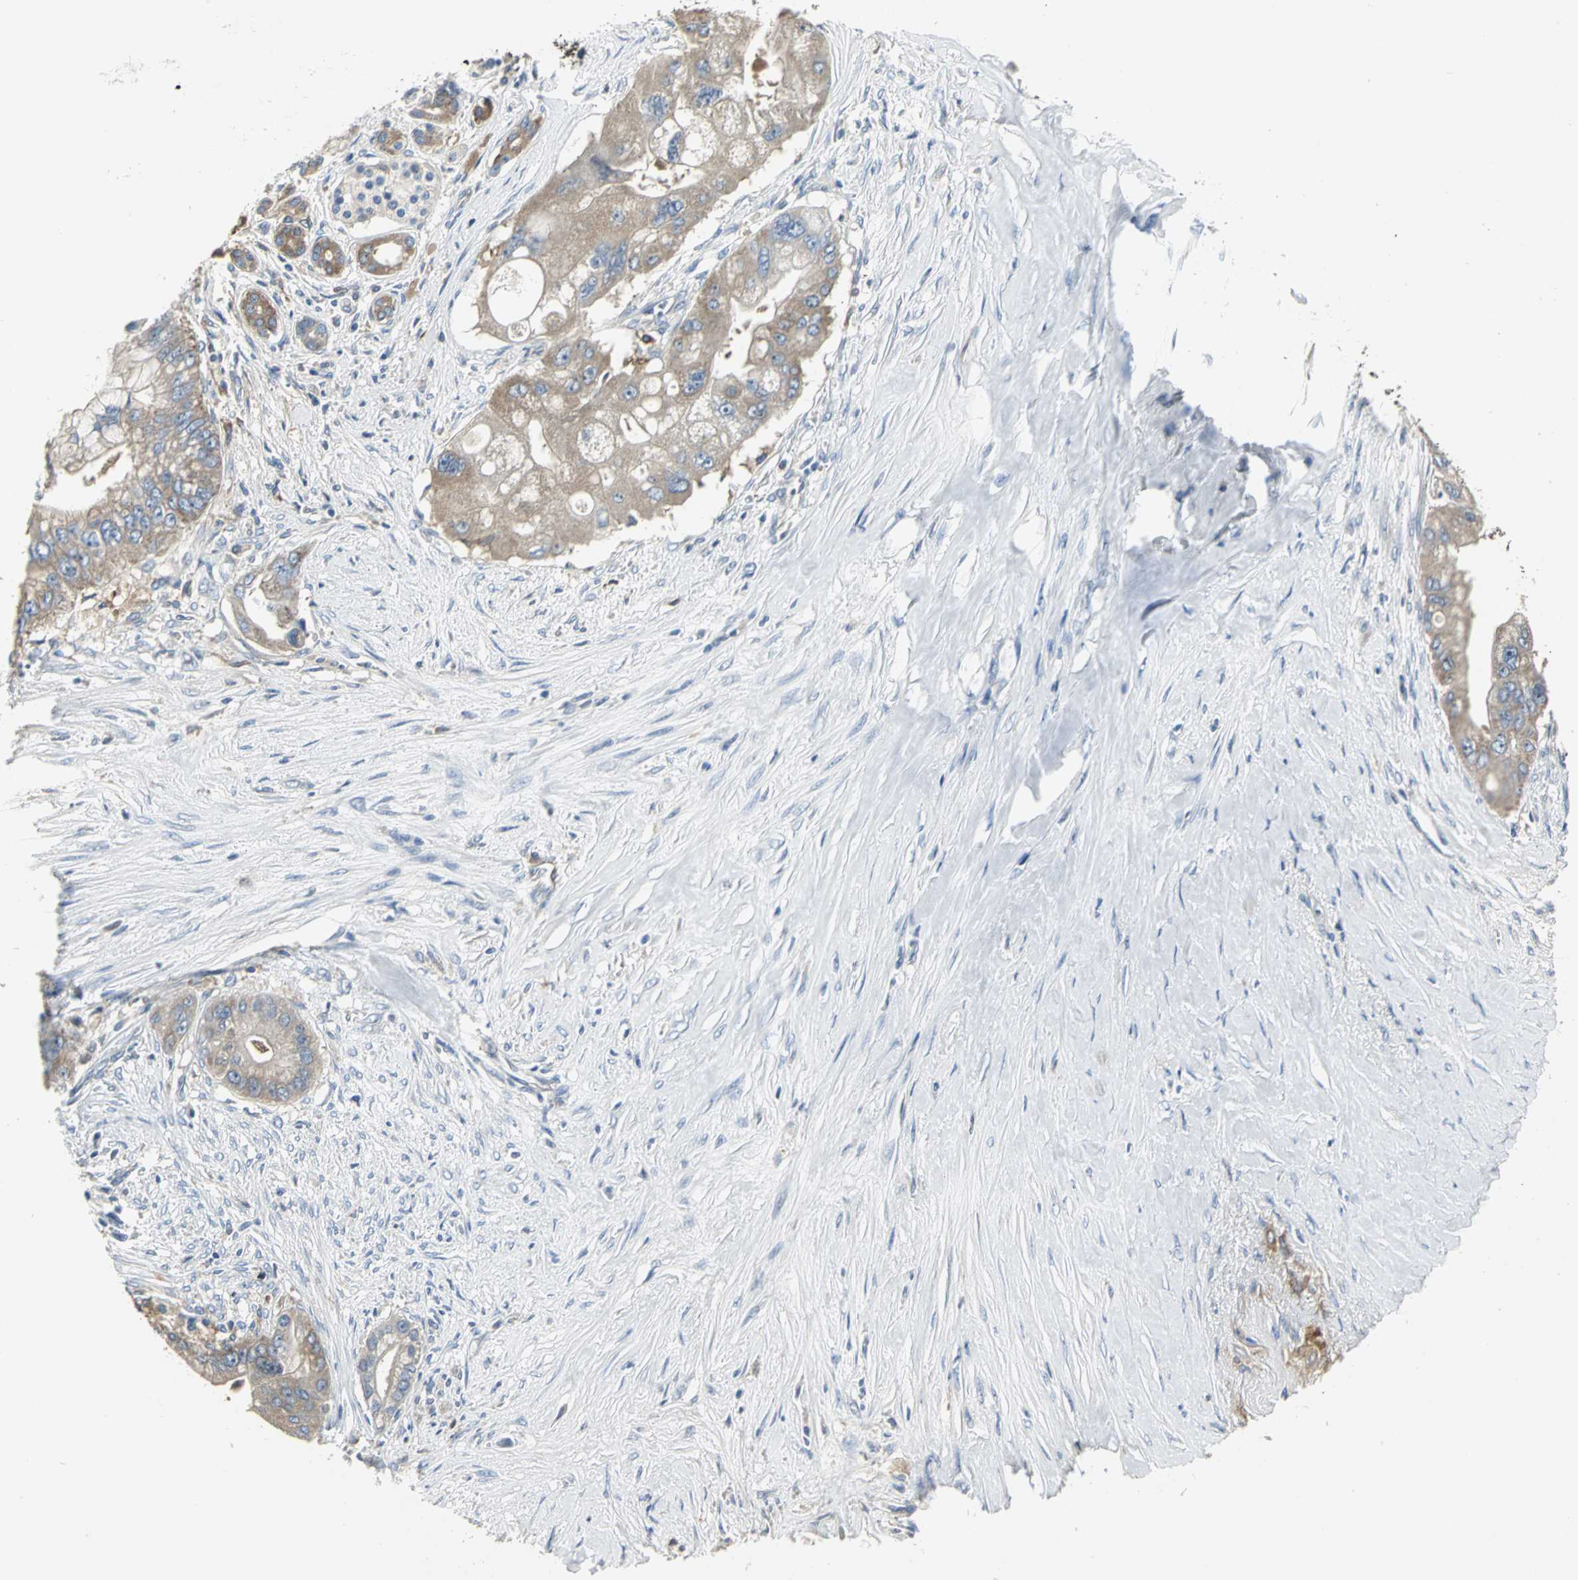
{"staining": {"intensity": "moderate", "quantity": ">75%", "location": "cytoplasmic/membranous"}, "tissue": "pancreatic cancer", "cell_type": "Tumor cells", "image_type": "cancer", "snomed": [{"axis": "morphology", "description": "Adenocarcinoma, NOS"}, {"axis": "topography", "description": "Pancreas"}], "caption": "IHC micrograph of neoplastic tissue: pancreatic adenocarcinoma stained using immunohistochemistry exhibits medium levels of moderate protein expression localized specifically in the cytoplasmic/membranous of tumor cells, appearing as a cytoplasmic/membranous brown color.", "gene": "CHRNB1", "patient": {"sex": "male", "age": 59}}